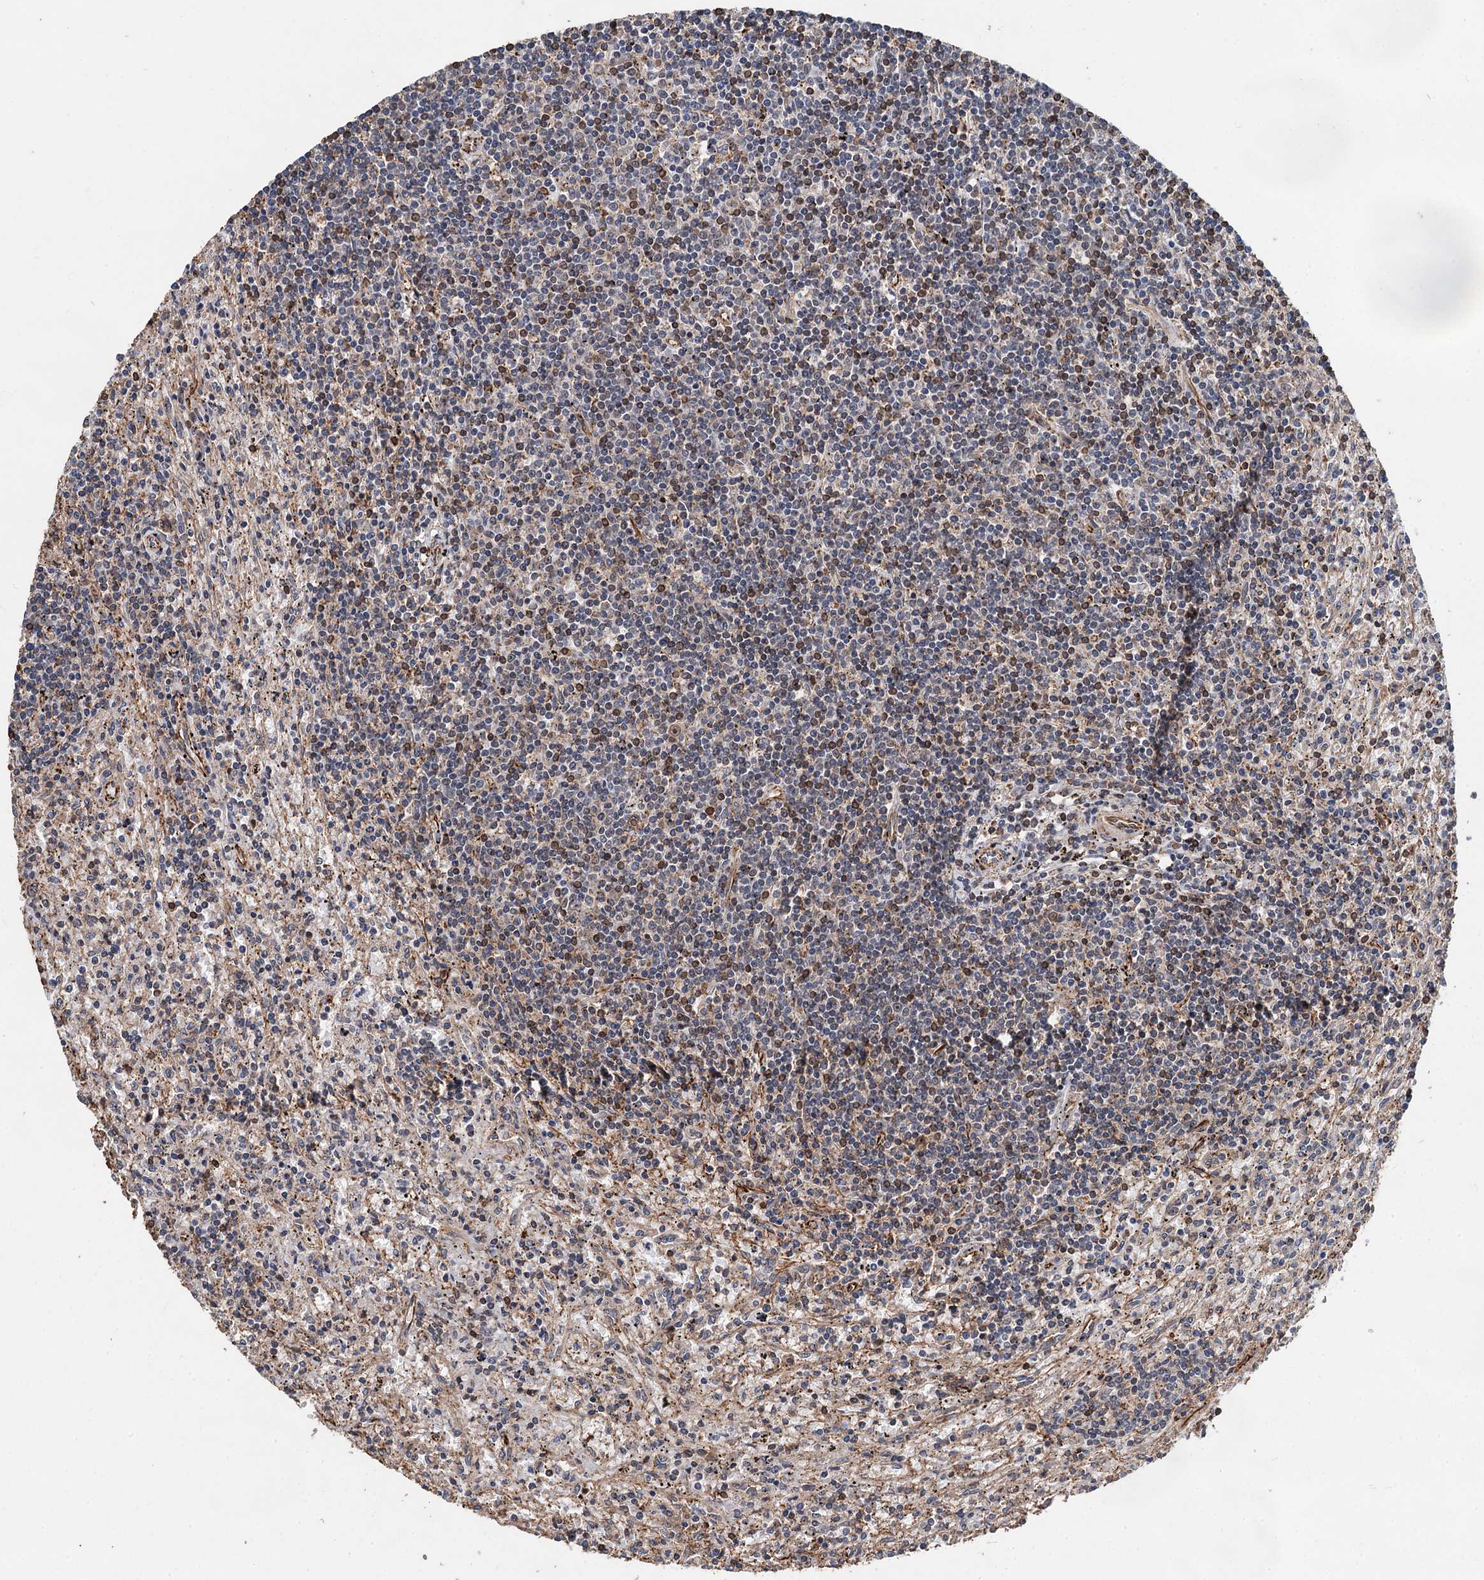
{"staining": {"intensity": "negative", "quantity": "none", "location": "none"}, "tissue": "lymphoma", "cell_type": "Tumor cells", "image_type": "cancer", "snomed": [{"axis": "morphology", "description": "Malignant lymphoma, non-Hodgkin's type, Low grade"}, {"axis": "topography", "description": "Spleen"}], "caption": "This is an immunohistochemistry (IHC) micrograph of human lymphoma. There is no positivity in tumor cells.", "gene": "TMA16", "patient": {"sex": "male", "age": 76}}